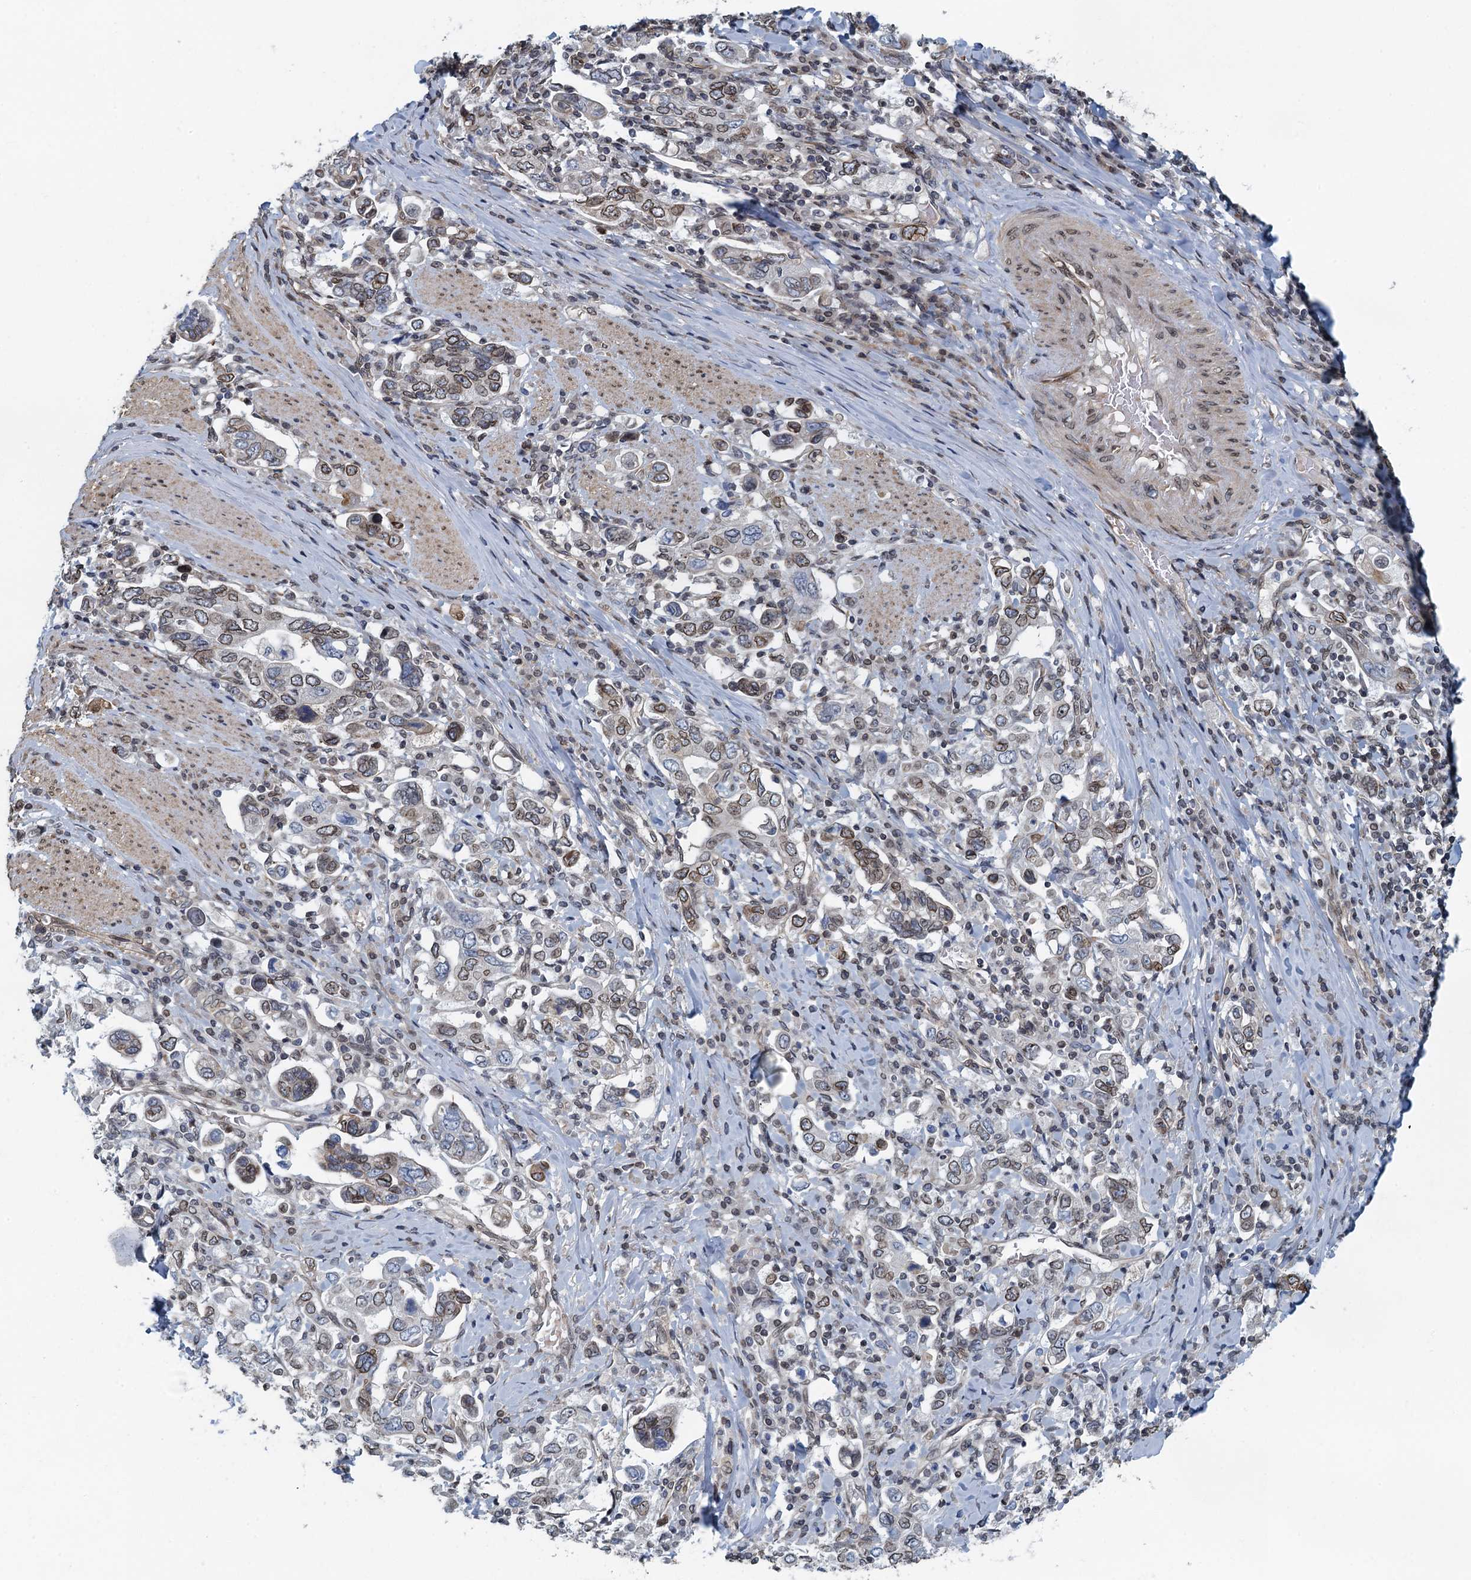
{"staining": {"intensity": "weak", "quantity": ">75%", "location": "cytoplasmic/membranous,nuclear"}, "tissue": "stomach cancer", "cell_type": "Tumor cells", "image_type": "cancer", "snomed": [{"axis": "morphology", "description": "Adenocarcinoma, NOS"}, {"axis": "topography", "description": "Stomach, upper"}], "caption": "Human stomach adenocarcinoma stained with a brown dye reveals weak cytoplasmic/membranous and nuclear positive staining in about >75% of tumor cells.", "gene": "CCDC34", "patient": {"sex": "male", "age": 62}}